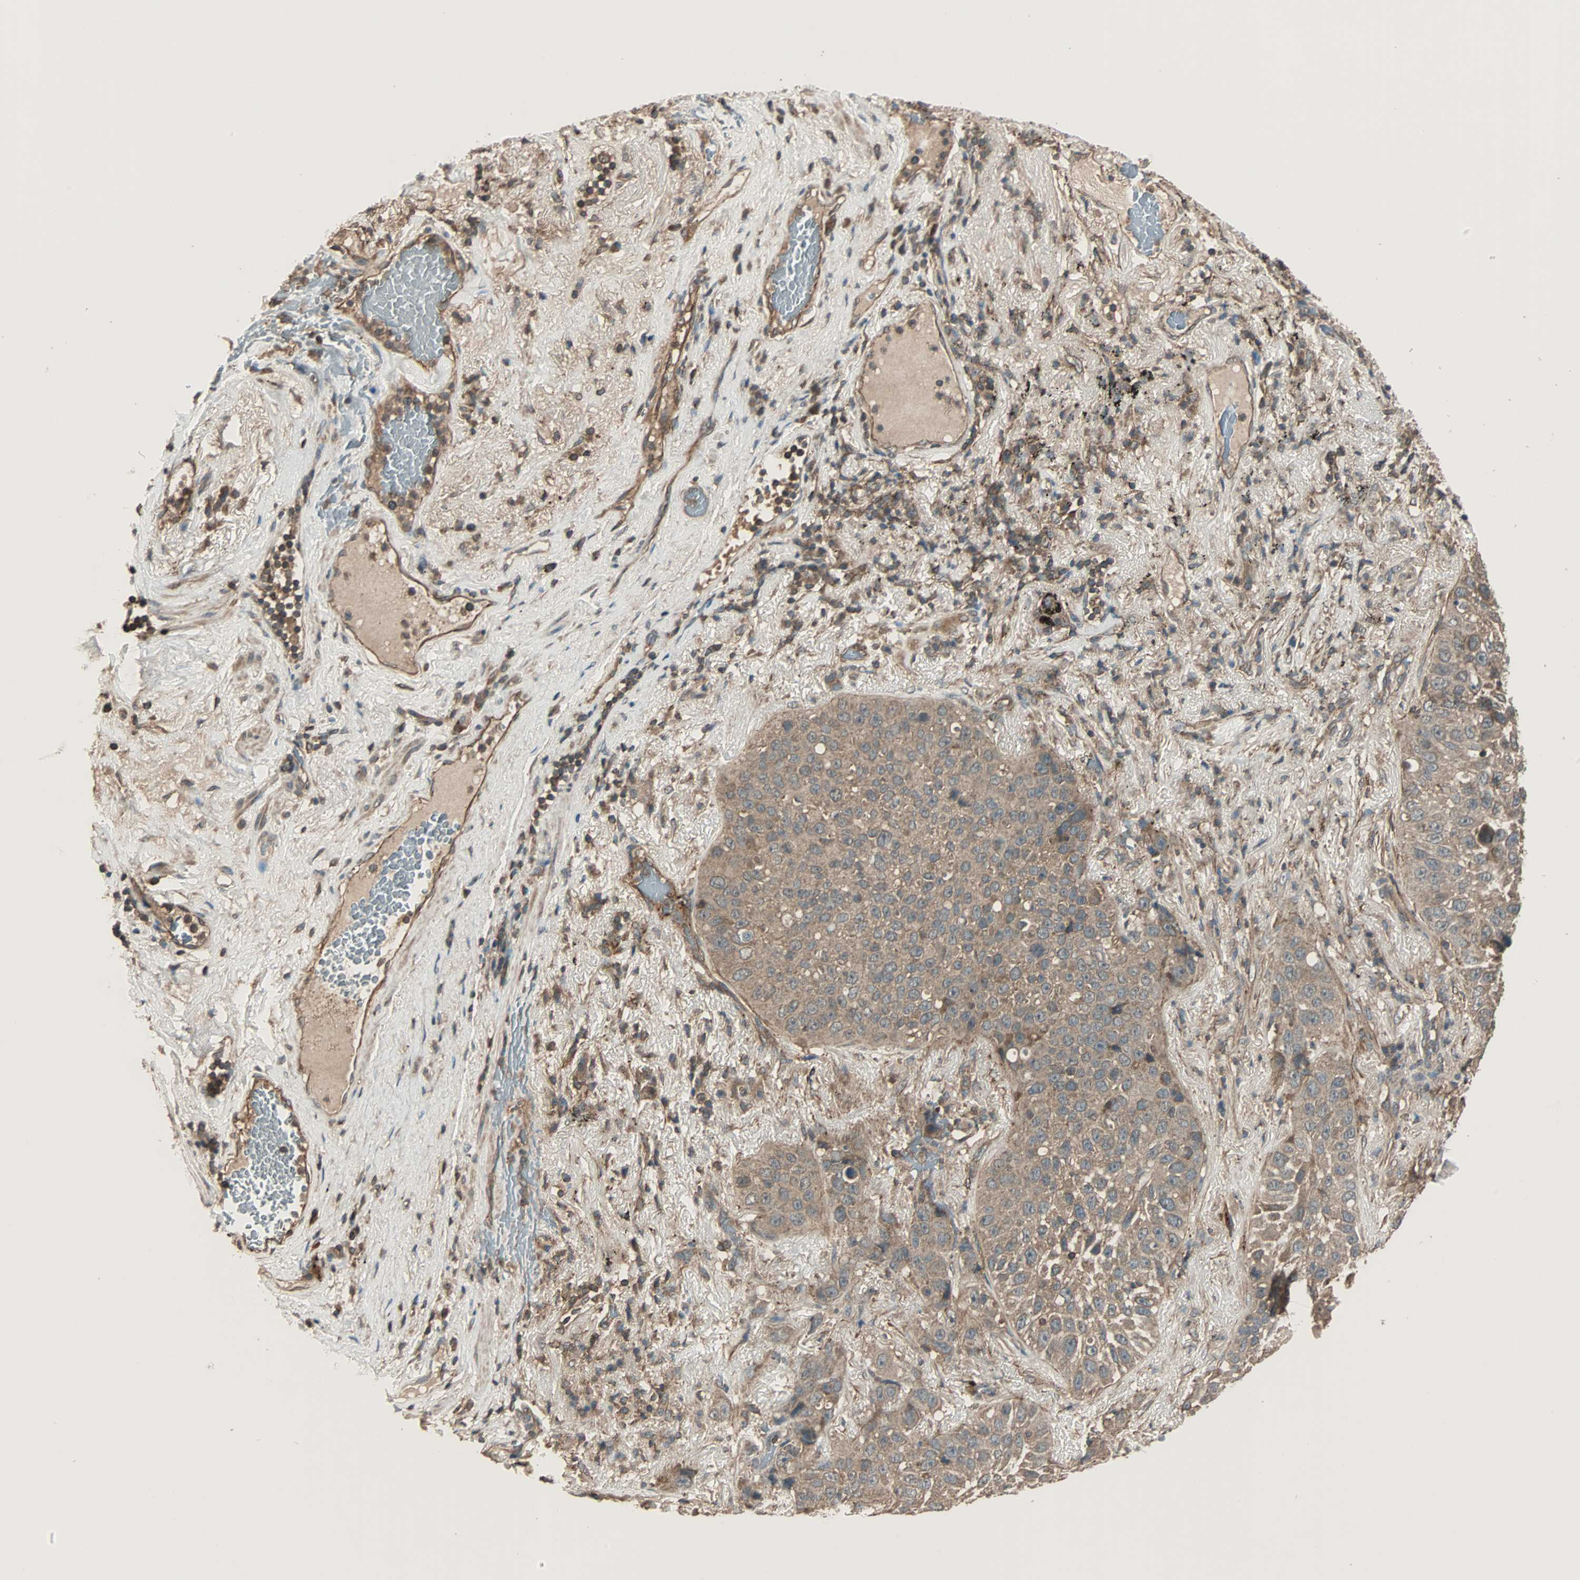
{"staining": {"intensity": "moderate", "quantity": ">75%", "location": "cytoplasmic/membranous"}, "tissue": "lung cancer", "cell_type": "Tumor cells", "image_type": "cancer", "snomed": [{"axis": "morphology", "description": "Squamous cell carcinoma, NOS"}, {"axis": "topography", "description": "Lung"}], "caption": "Immunohistochemistry (DAB (3,3'-diaminobenzidine)) staining of lung cancer reveals moderate cytoplasmic/membranous protein expression in approximately >75% of tumor cells.", "gene": "MAP3K21", "patient": {"sex": "male", "age": 57}}